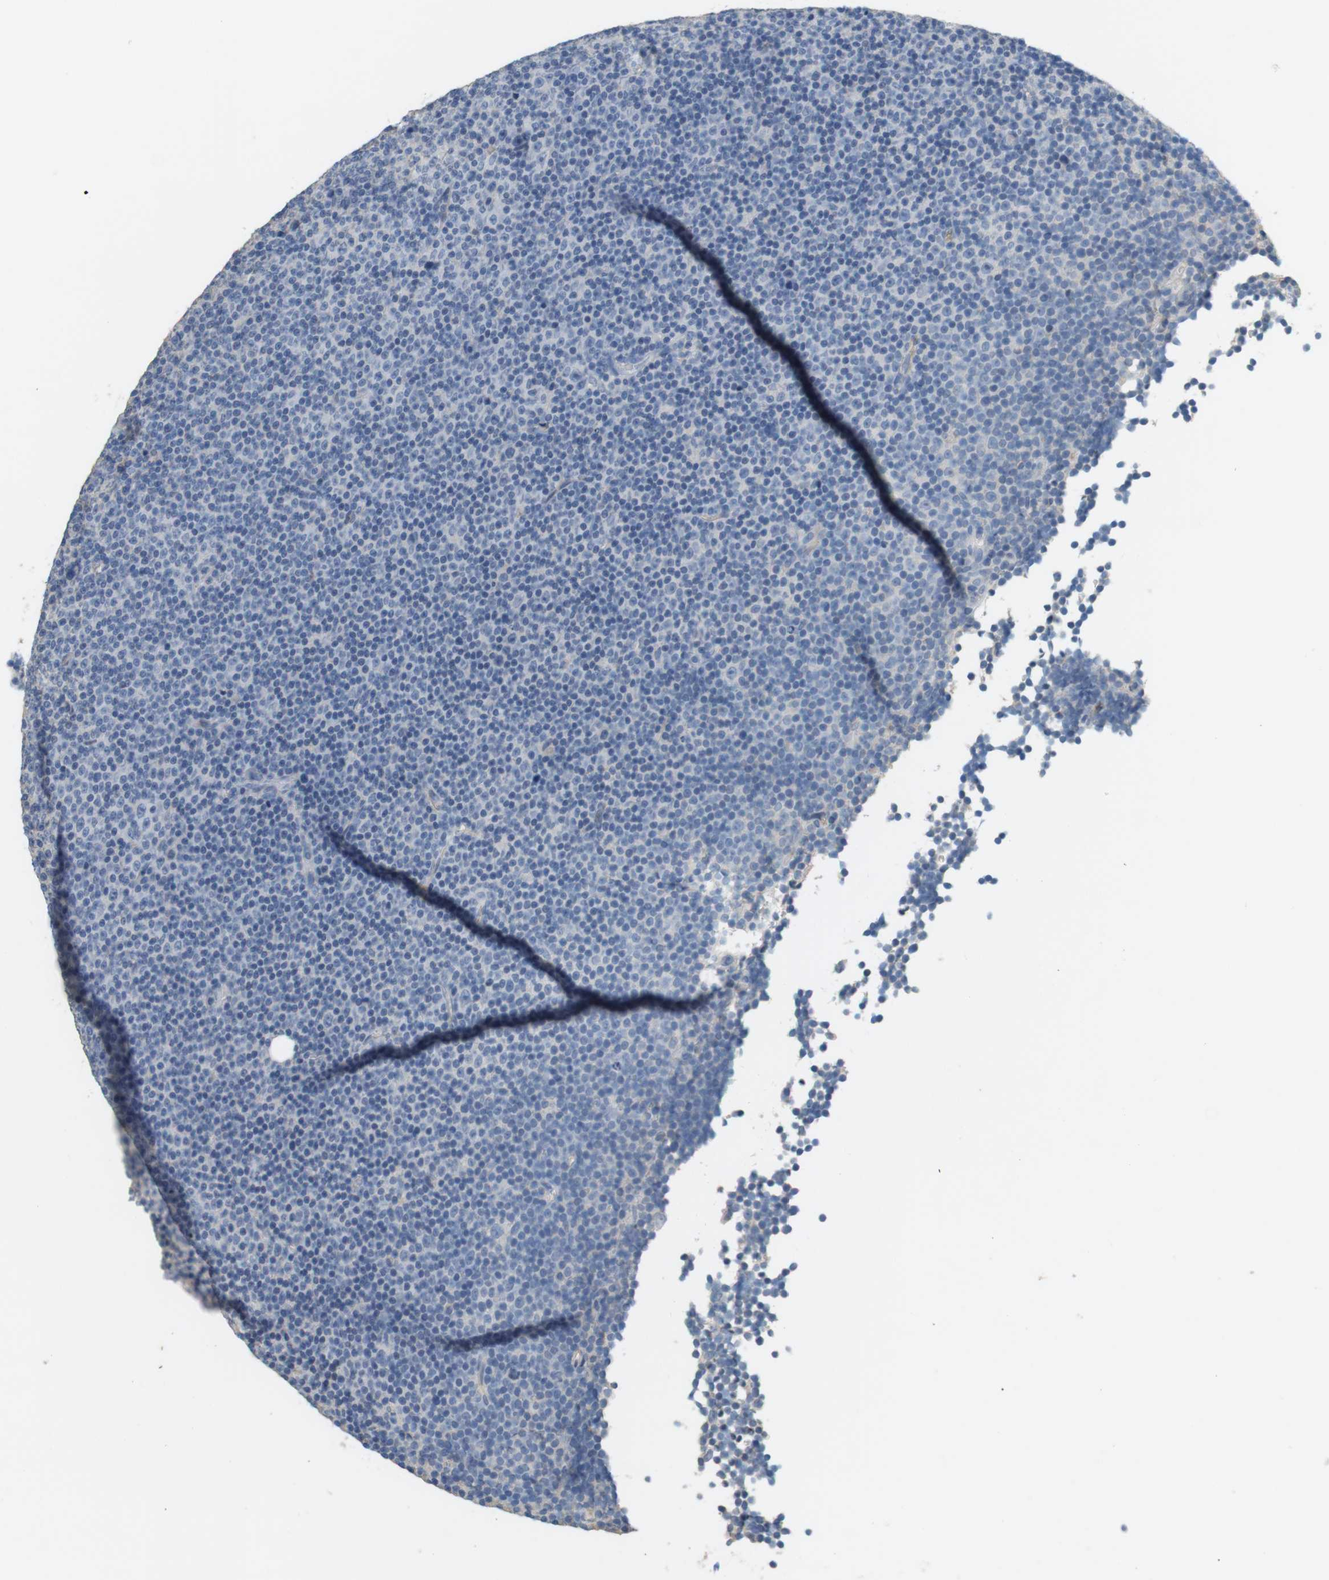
{"staining": {"intensity": "negative", "quantity": "none", "location": "none"}, "tissue": "lymphoma", "cell_type": "Tumor cells", "image_type": "cancer", "snomed": [{"axis": "morphology", "description": "Malignant lymphoma, non-Hodgkin's type, Low grade"}, {"axis": "topography", "description": "Lymph node"}], "caption": "High power microscopy micrograph of an IHC image of malignant lymphoma, non-Hodgkin's type (low-grade), revealing no significant positivity in tumor cells.", "gene": "OSR1", "patient": {"sex": "female", "age": 67}}